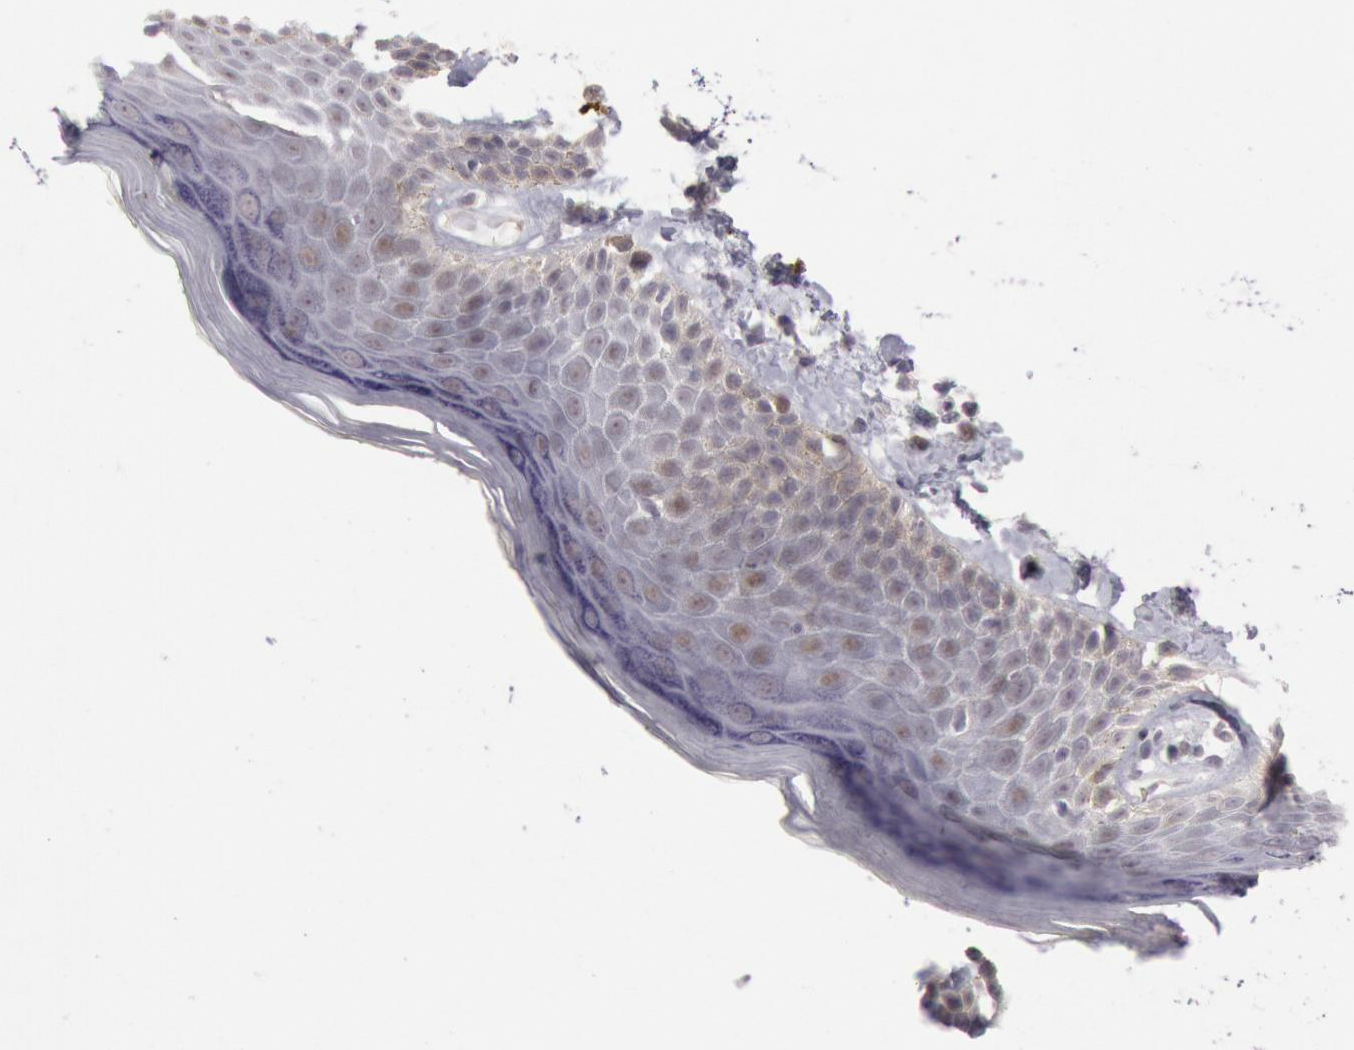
{"staining": {"intensity": "weak", "quantity": "<25%", "location": "cytoplasmic/membranous"}, "tissue": "skin", "cell_type": "Epidermal cells", "image_type": "normal", "snomed": [{"axis": "morphology", "description": "Normal tissue, NOS"}, {"axis": "topography", "description": "Anal"}], "caption": "This photomicrograph is of unremarkable skin stained with IHC to label a protein in brown with the nuclei are counter-stained blue. There is no staining in epidermal cells.", "gene": "JOSD1", "patient": {"sex": "female", "age": 78}}